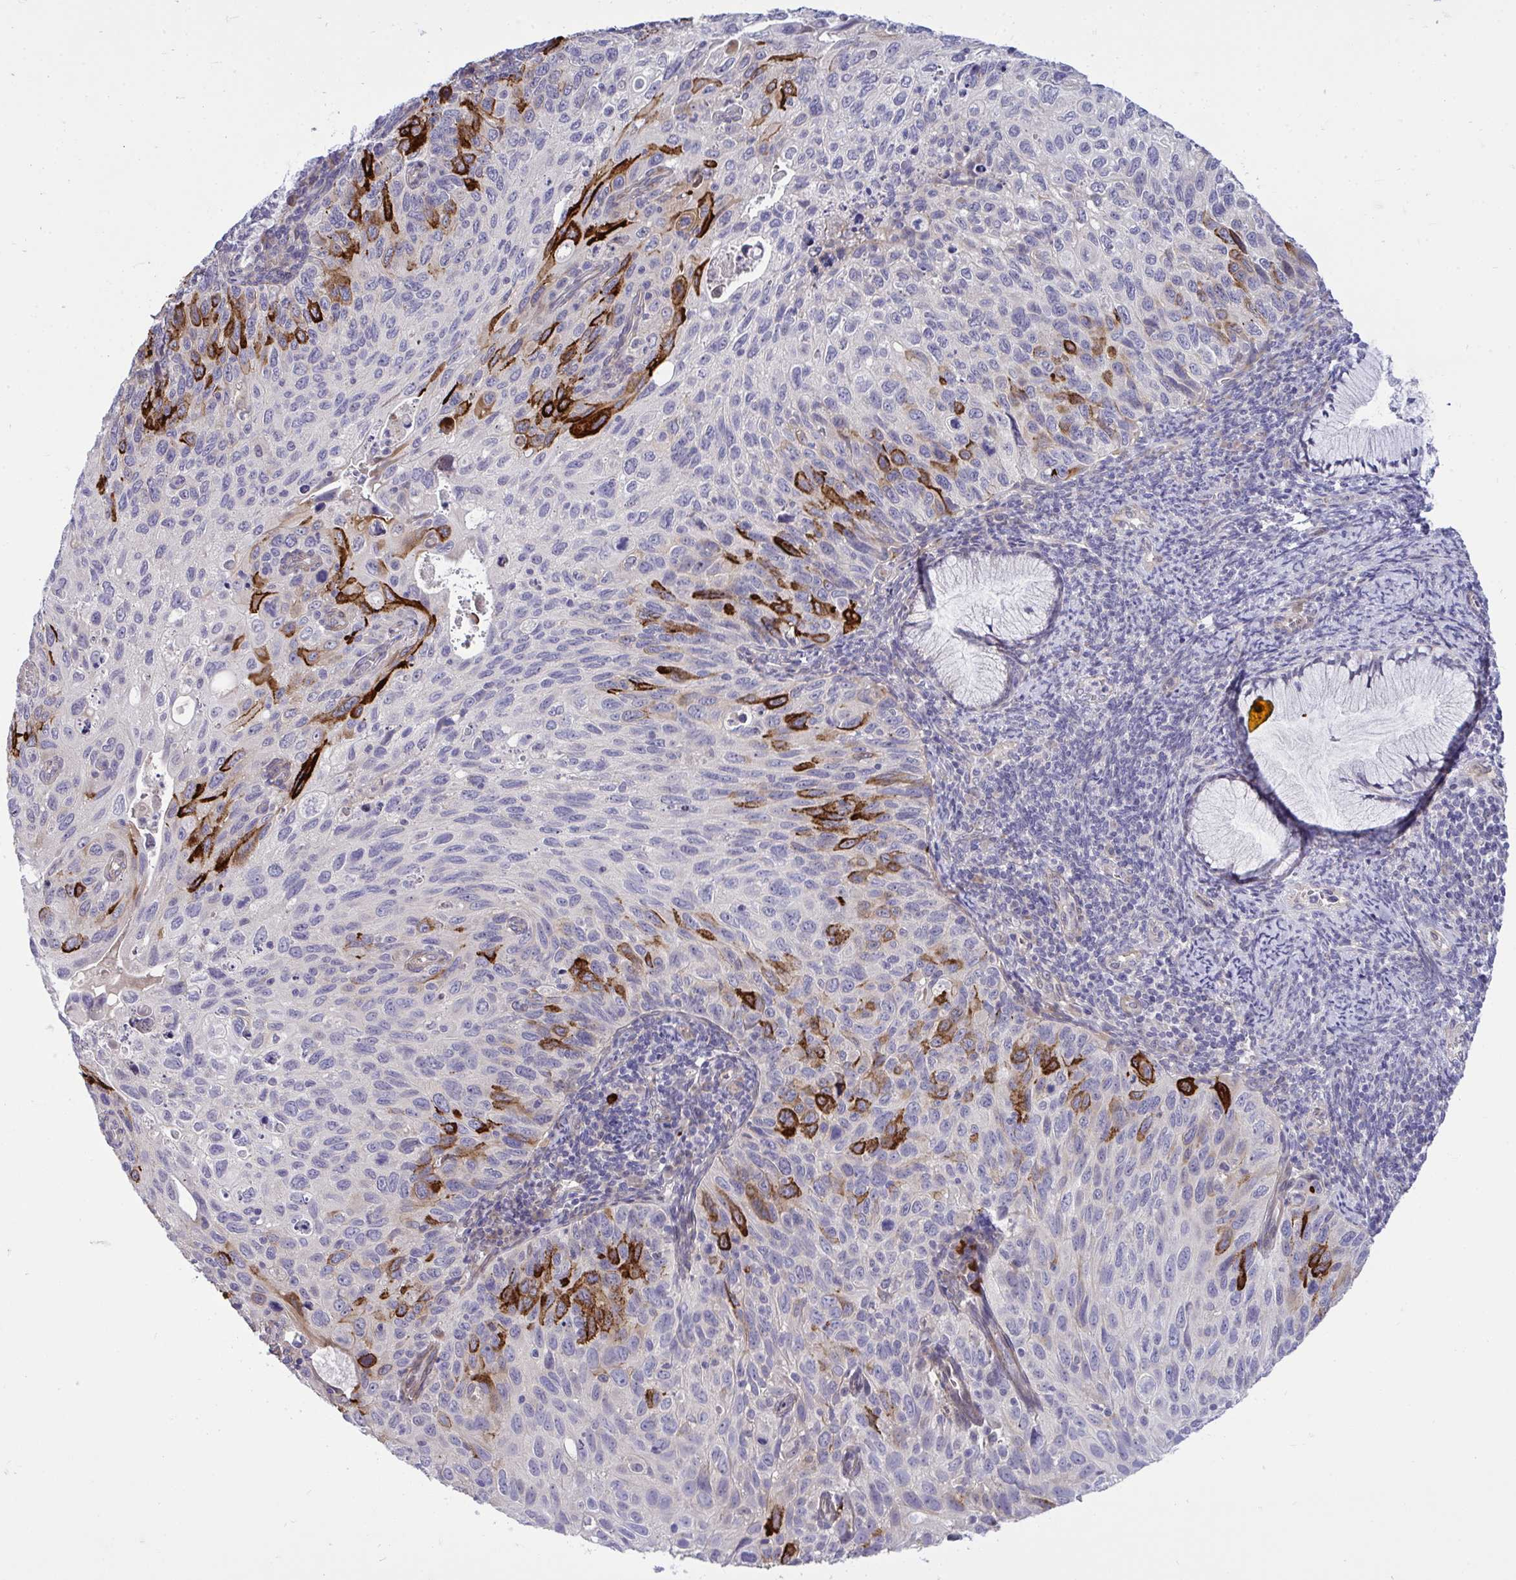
{"staining": {"intensity": "strong", "quantity": "<25%", "location": "cytoplasmic/membranous"}, "tissue": "cervical cancer", "cell_type": "Tumor cells", "image_type": "cancer", "snomed": [{"axis": "morphology", "description": "Squamous cell carcinoma, NOS"}, {"axis": "topography", "description": "Cervix"}], "caption": "Human cervical cancer (squamous cell carcinoma) stained for a protein (brown) shows strong cytoplasmic/membranous positive staining in about <25% of tumor cells.", "gene": "HMBOX1", "patient": {"sex": "female", "age": 70}}